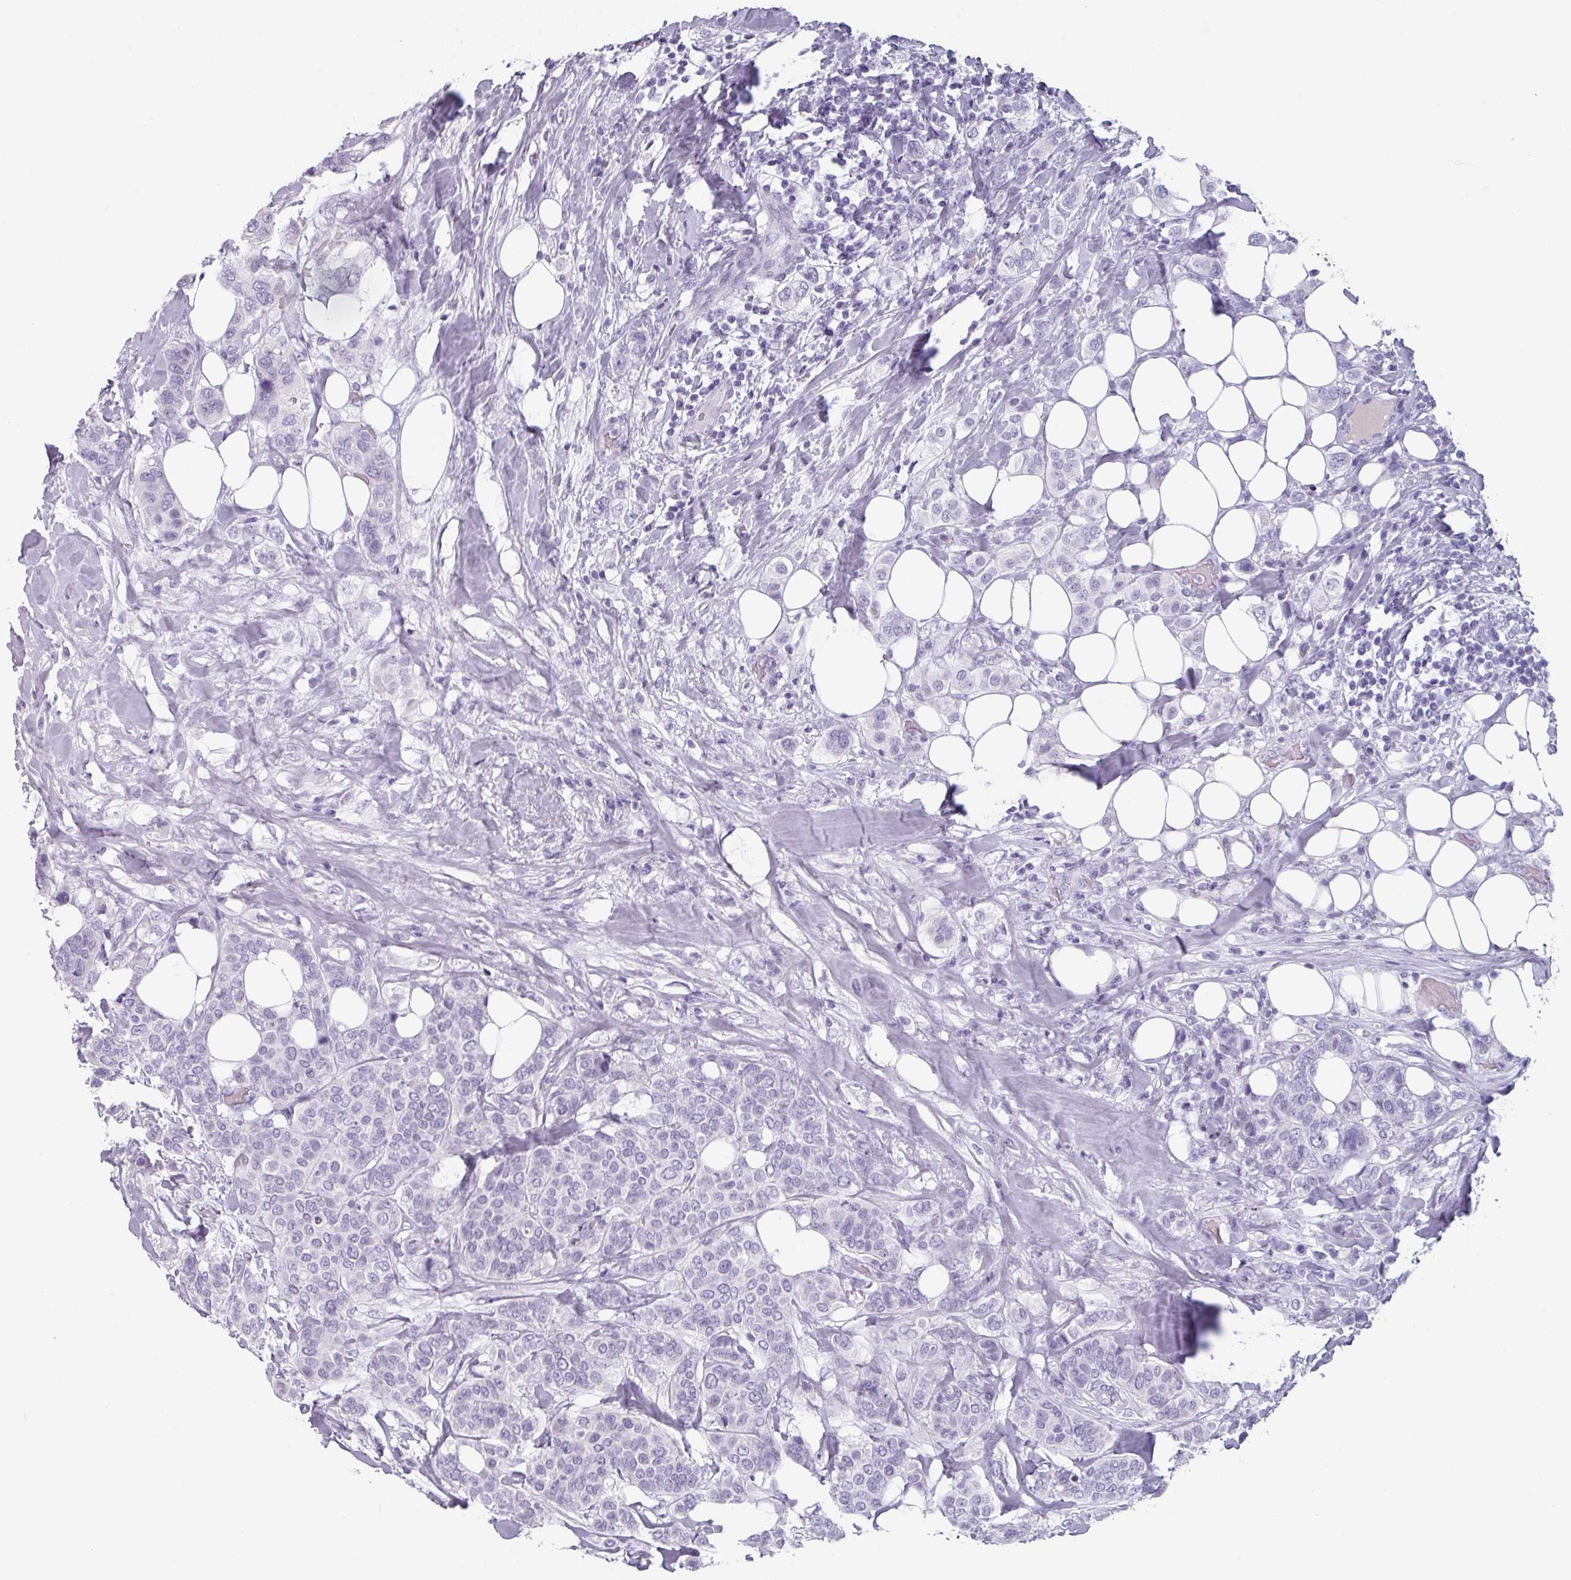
{"staining": {"intensity": "negative", "quantity": "none", "location": "none"}, "tissue": "breast cancer", "cell_type": "Tumor cells", "image_type": "cancer", "snomed": [{"axis": "morphology", "description": "Lobular carcinoma"}, {"axis": "topography", "description": "Breast"}], "caption": "Breast cancer was stained to show a protein in brown. There is no significant expression in tumor cells.", "gene": "SLC35G2", "patient": {"sex": "female", "age": 51}}